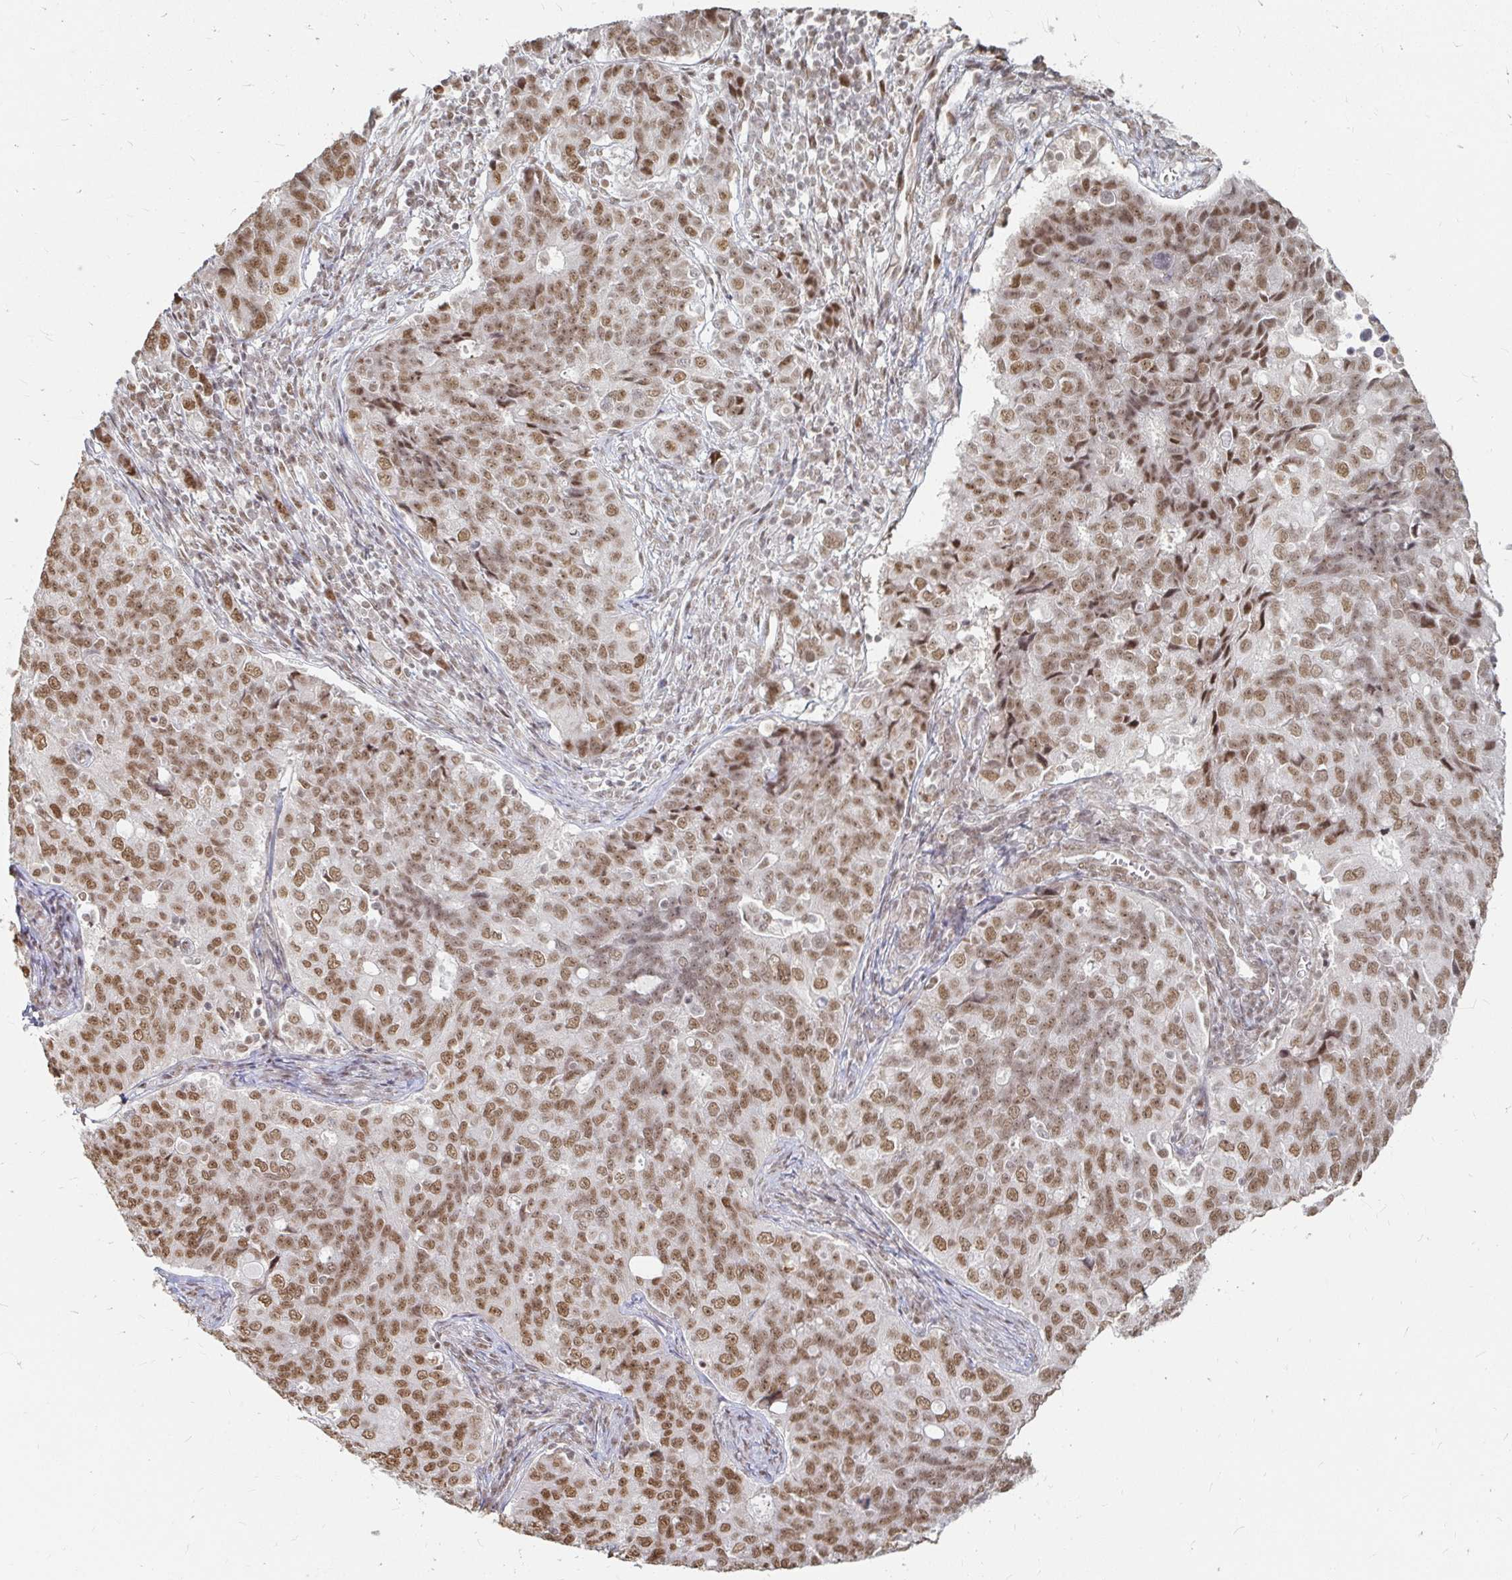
{"staining": {"intensity": "moderate", "quantity": ">75%", "location": "nuclear"}, "tissue": "endometrial cancer", "cell_type": "Tumor cells", "image_type": "cancer", "snomed": [{"axis": "morphology", "description": "Adenocarcinoma, NOS"}, {"axis": "topography", "description": "Endometrium"}], "caption": "Protein staining displays moderate nuclear positivity in approximately >75% of tumor cells in adenocarcinoma (endometrial).", "gene": "HNRNPU", "patient": {"sex": "female", "age": 43}}